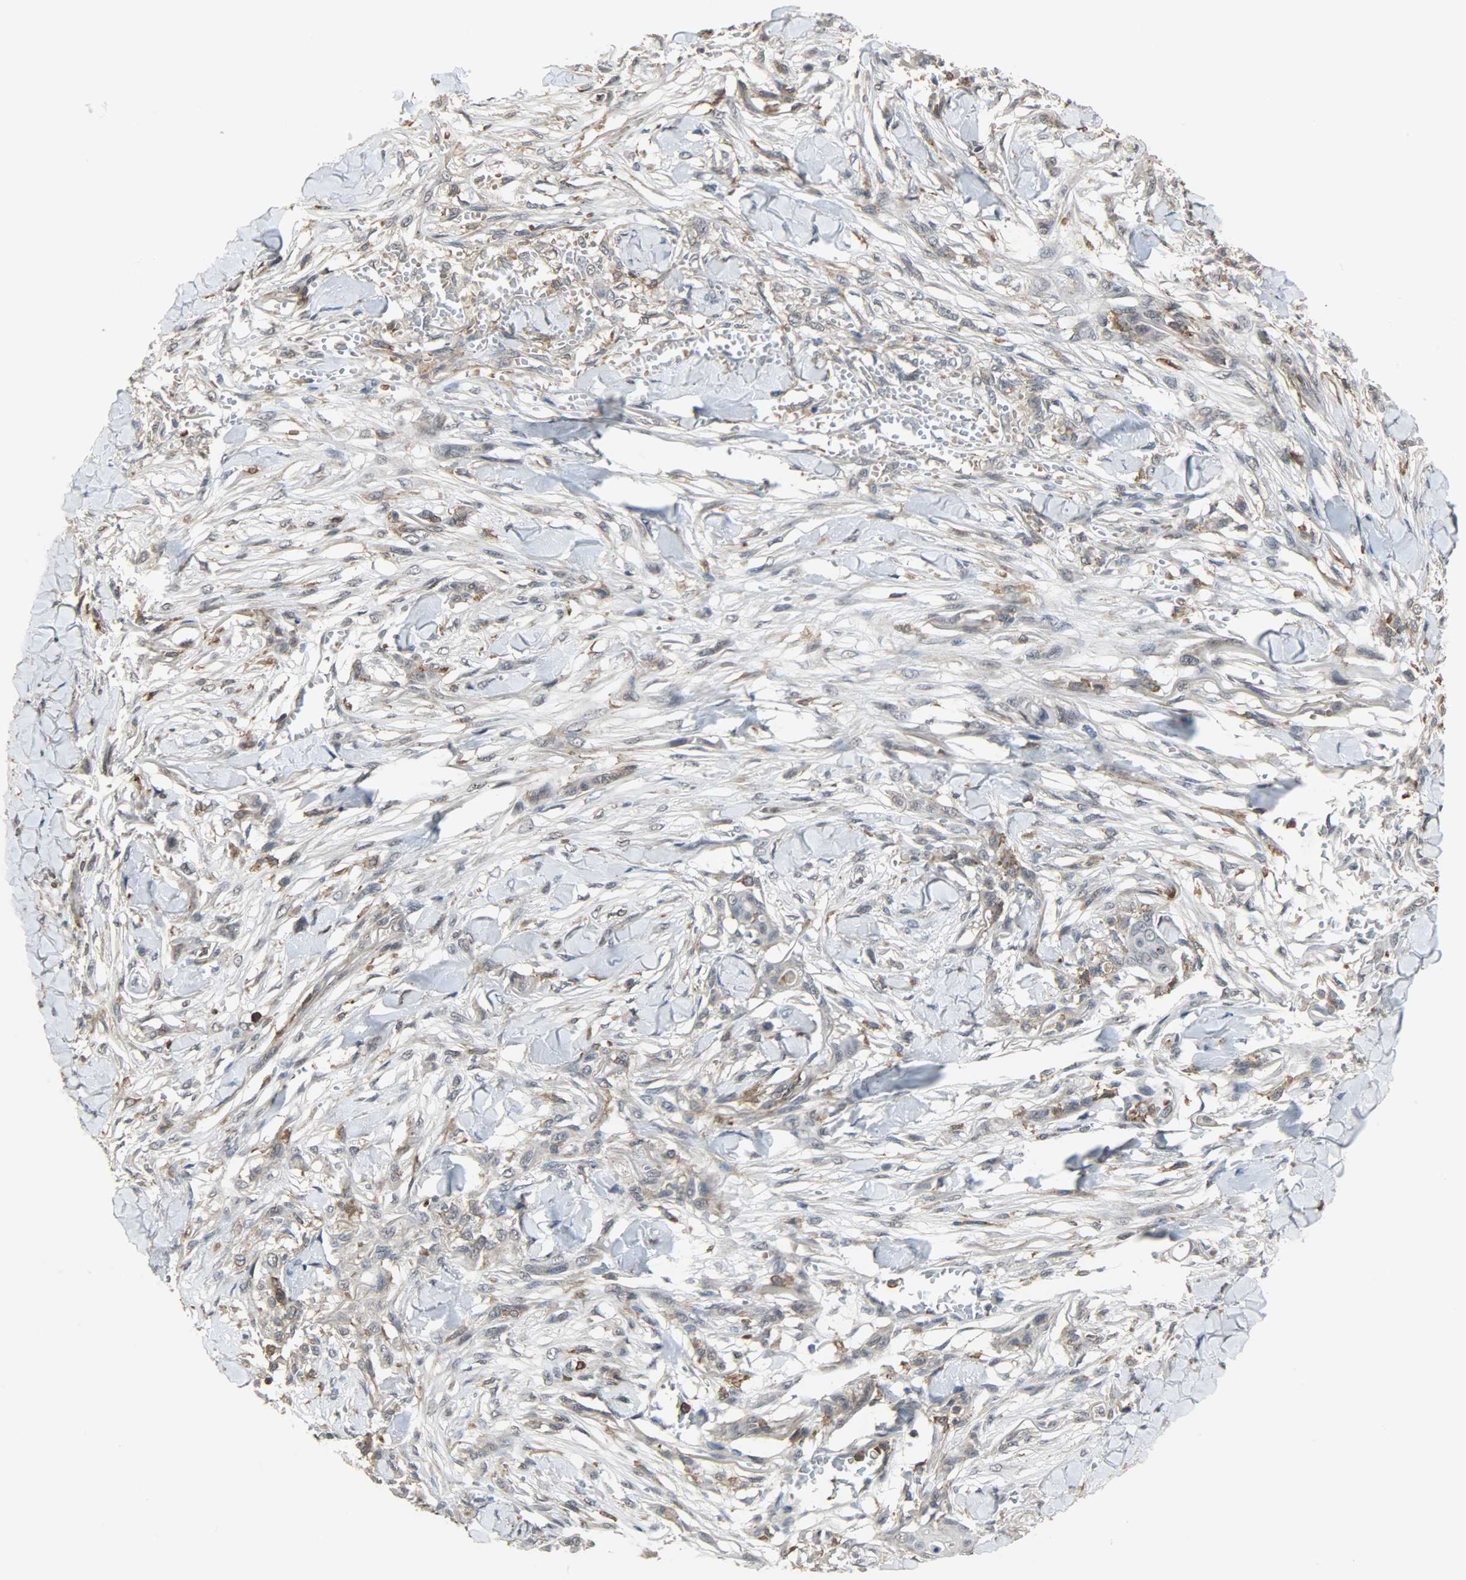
{"staining": {"intensity": "weak", "quantity": "<25%", "location": "cytoplasmic/membranous"}, "tissue": "skin cancer", "cell_type": "Tumor cells", "image_type": "cancer", "snomed": [{"axis": "morphology", "description": "Normal tissue, NOS"}, {"axis": "morphology", "description": "Squamous cell carcinoma, NOS"}, {"axis": "topography", "description": "Skin"}], "caption": "Tumor cells show no significant protein positivity in squamous cell carcinoma (skin). Nuclei are stained in blue.", "gene": "SKAP2", "patient": {"sex": "female", "age": 59}}